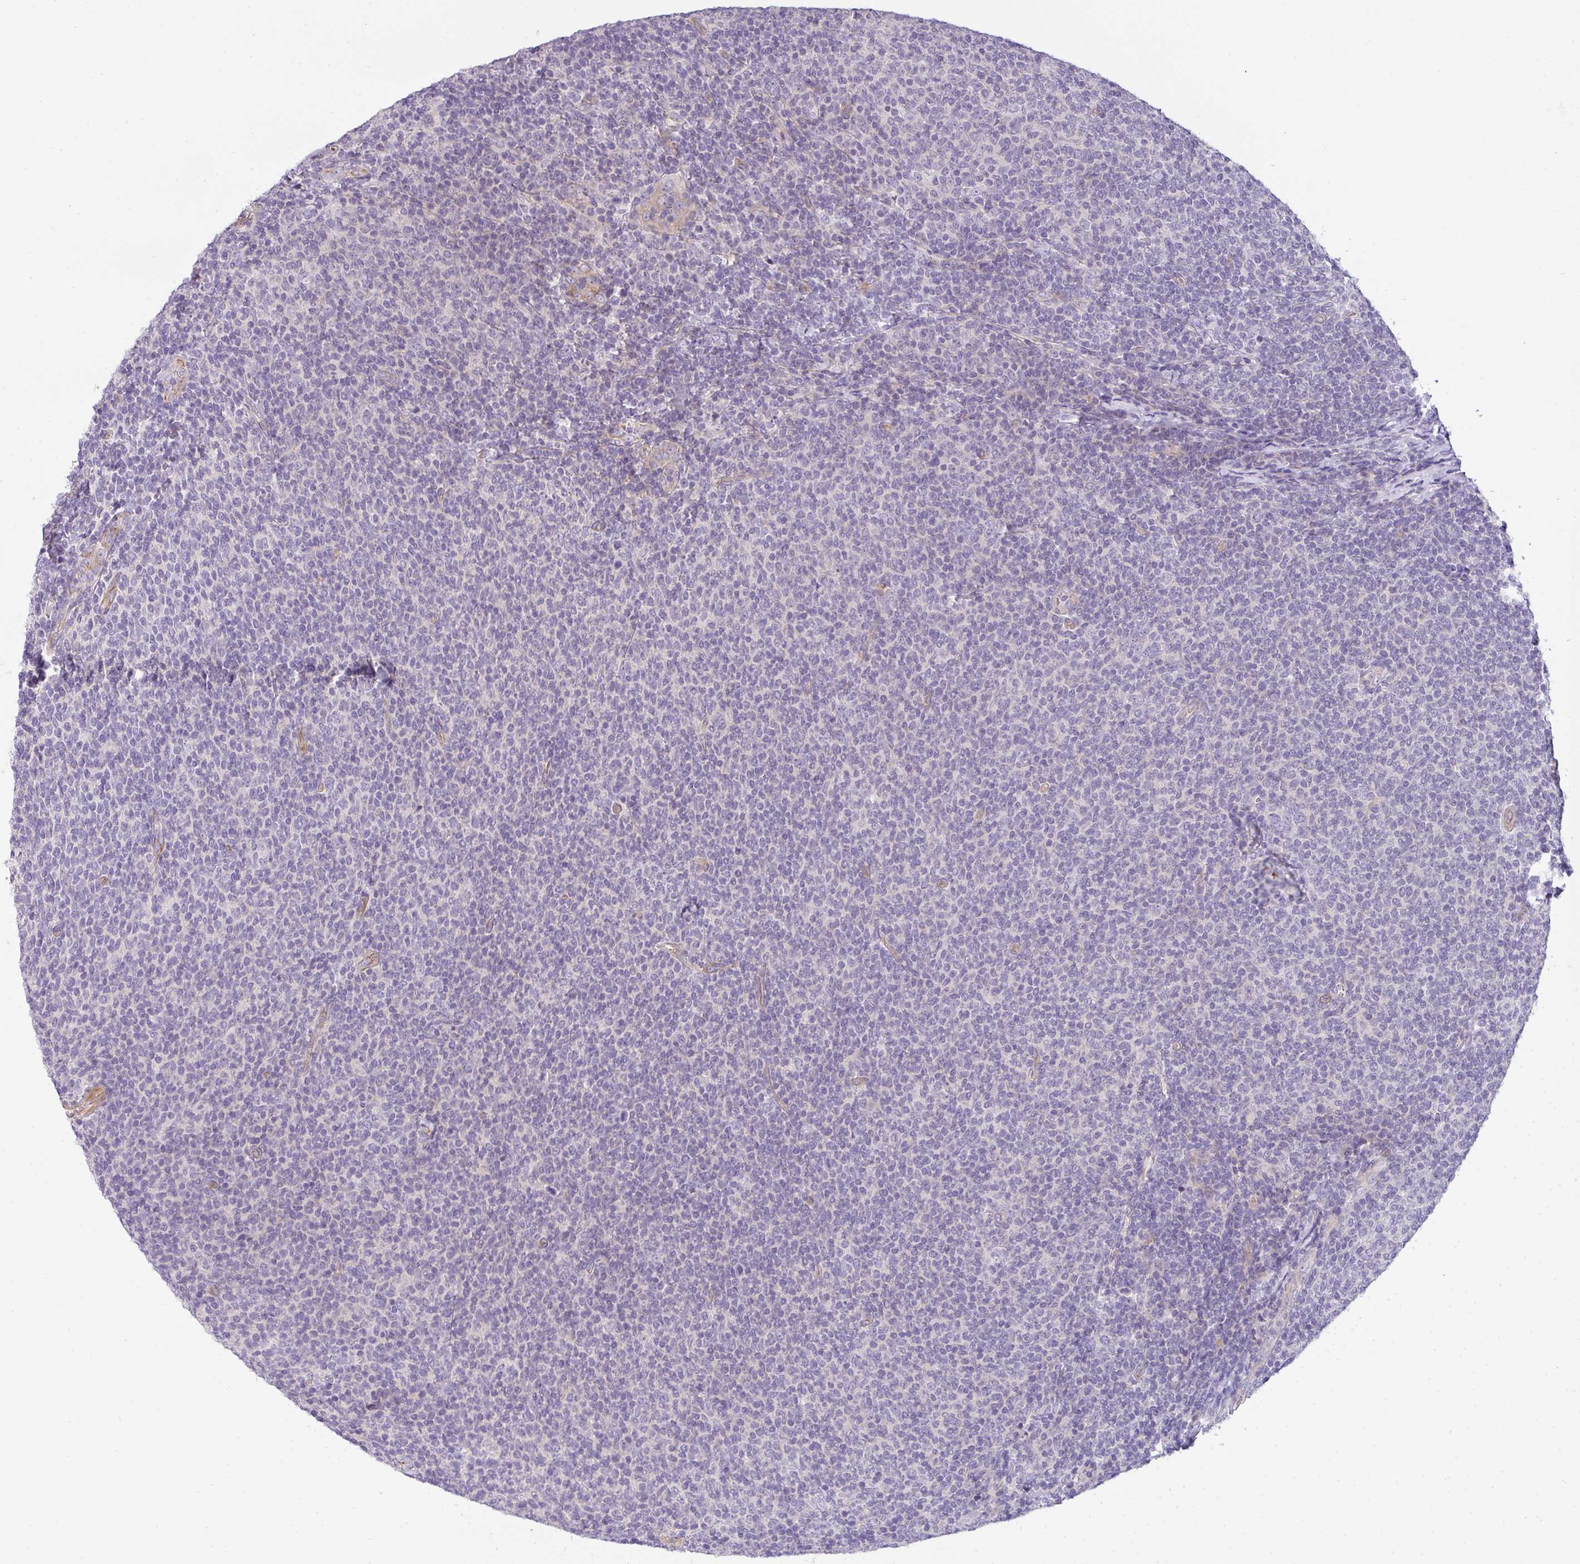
{"staining": {"intensity": "negative", "quantity": "none", "location": "none"}, "tissue": "lymphoma", "cell_type": "Tumor cells", "image_type": "cancer", "snomed": [{"axis": "morphology", "description": "Malignant lymphoma, non-Hodgkin's type, Low grade"}, {"axis": "topography", "description": "Lymph node"}], "caption": "There is no significant expression in tumor cells of lymphoma.", "gene": "FILIP1", "patient": {"sex": "male", "age": 52}}